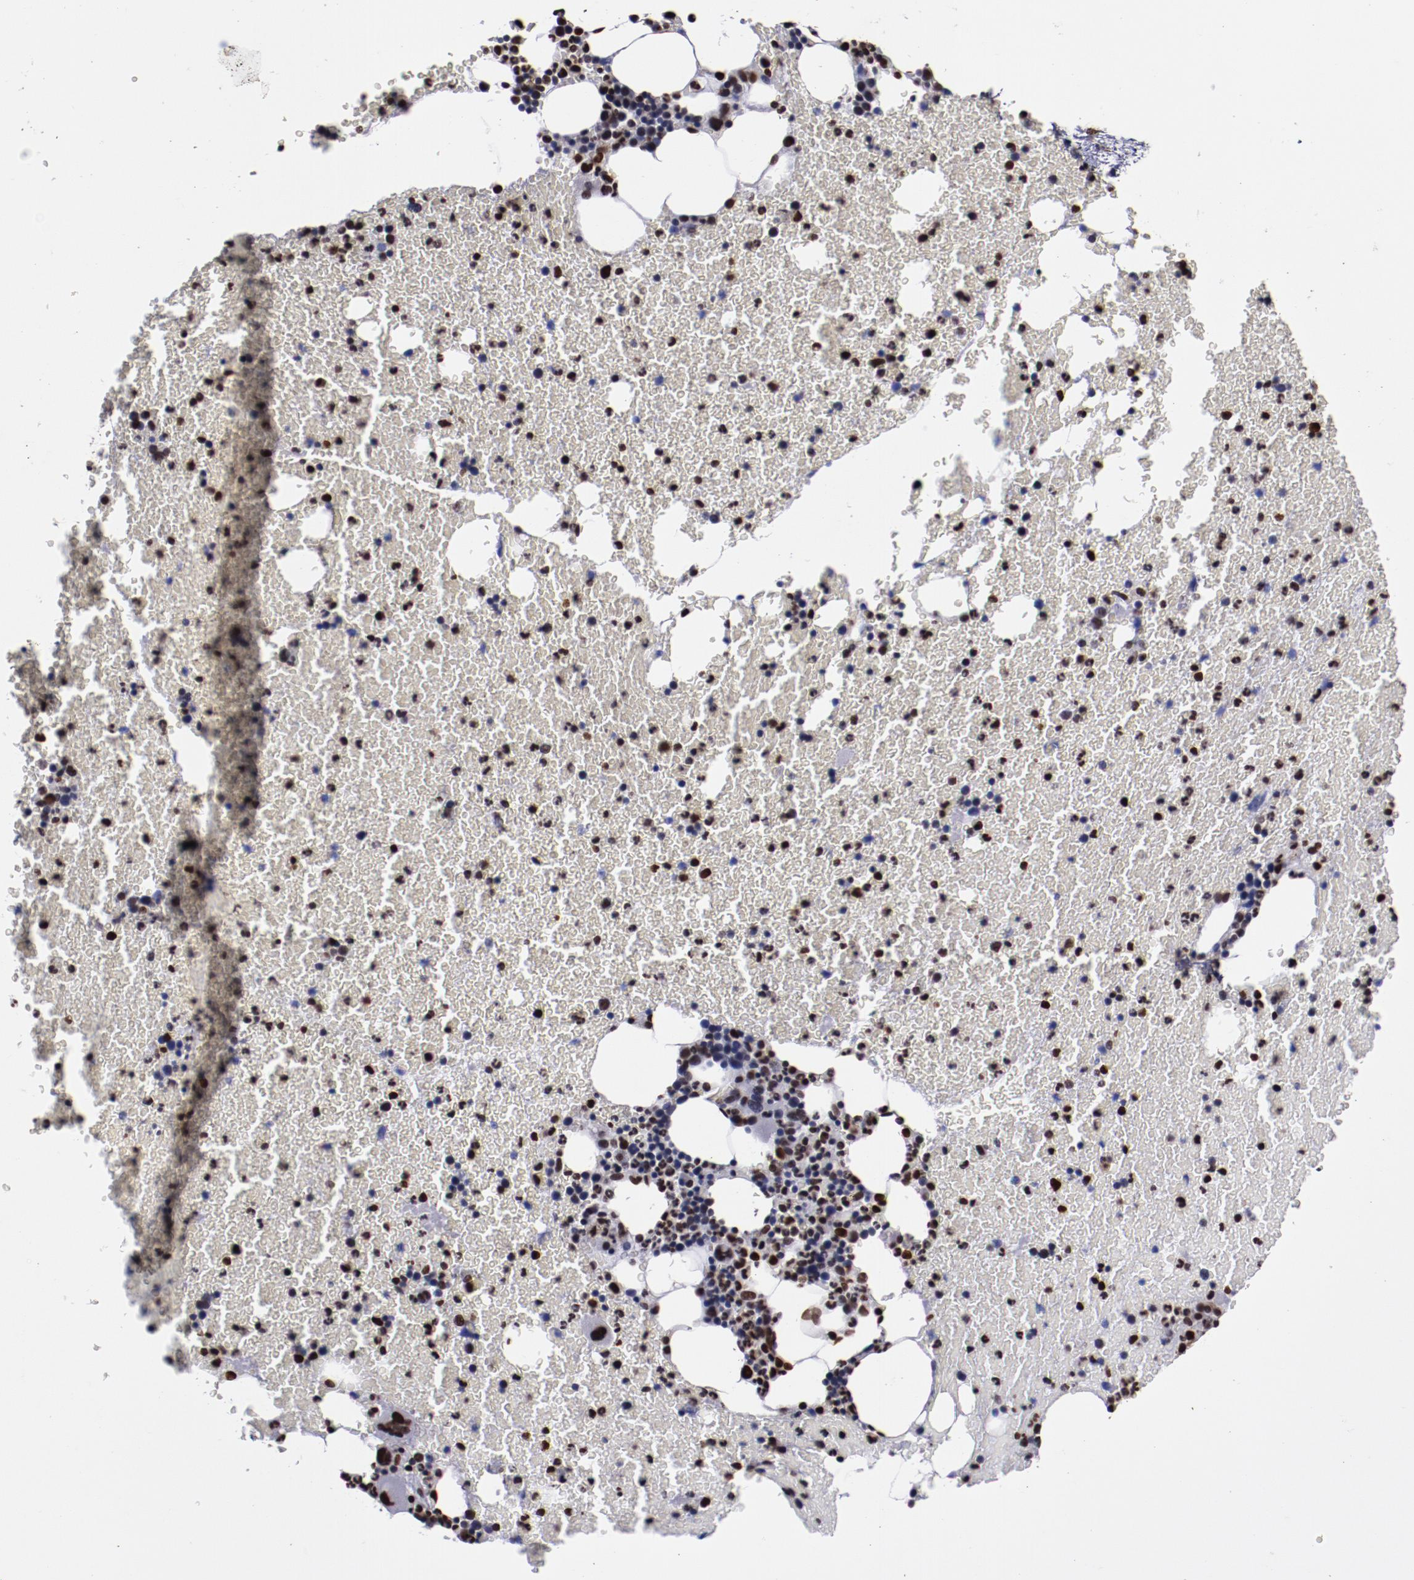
{"staining": {"intensity": "moderate", "quantity": "25%-75%", "location": "nuclear"}, "tissue": "bone marrow", "cell_type": "Hematopoietic cells", "image_type": "normal", "snomed": [{"axis": "morphology", "description": "Normal tissue, NOS"}, {"axis": "topography", "description": "Bone marrow"}], "caption": "Human bone marrow stained with a brown dye reveals moderate nuclear positive positivity in about 25%-75% of hematopoietic cells.", "gene": "APEX1", "patient": {"sex": "female", "age": 84}}